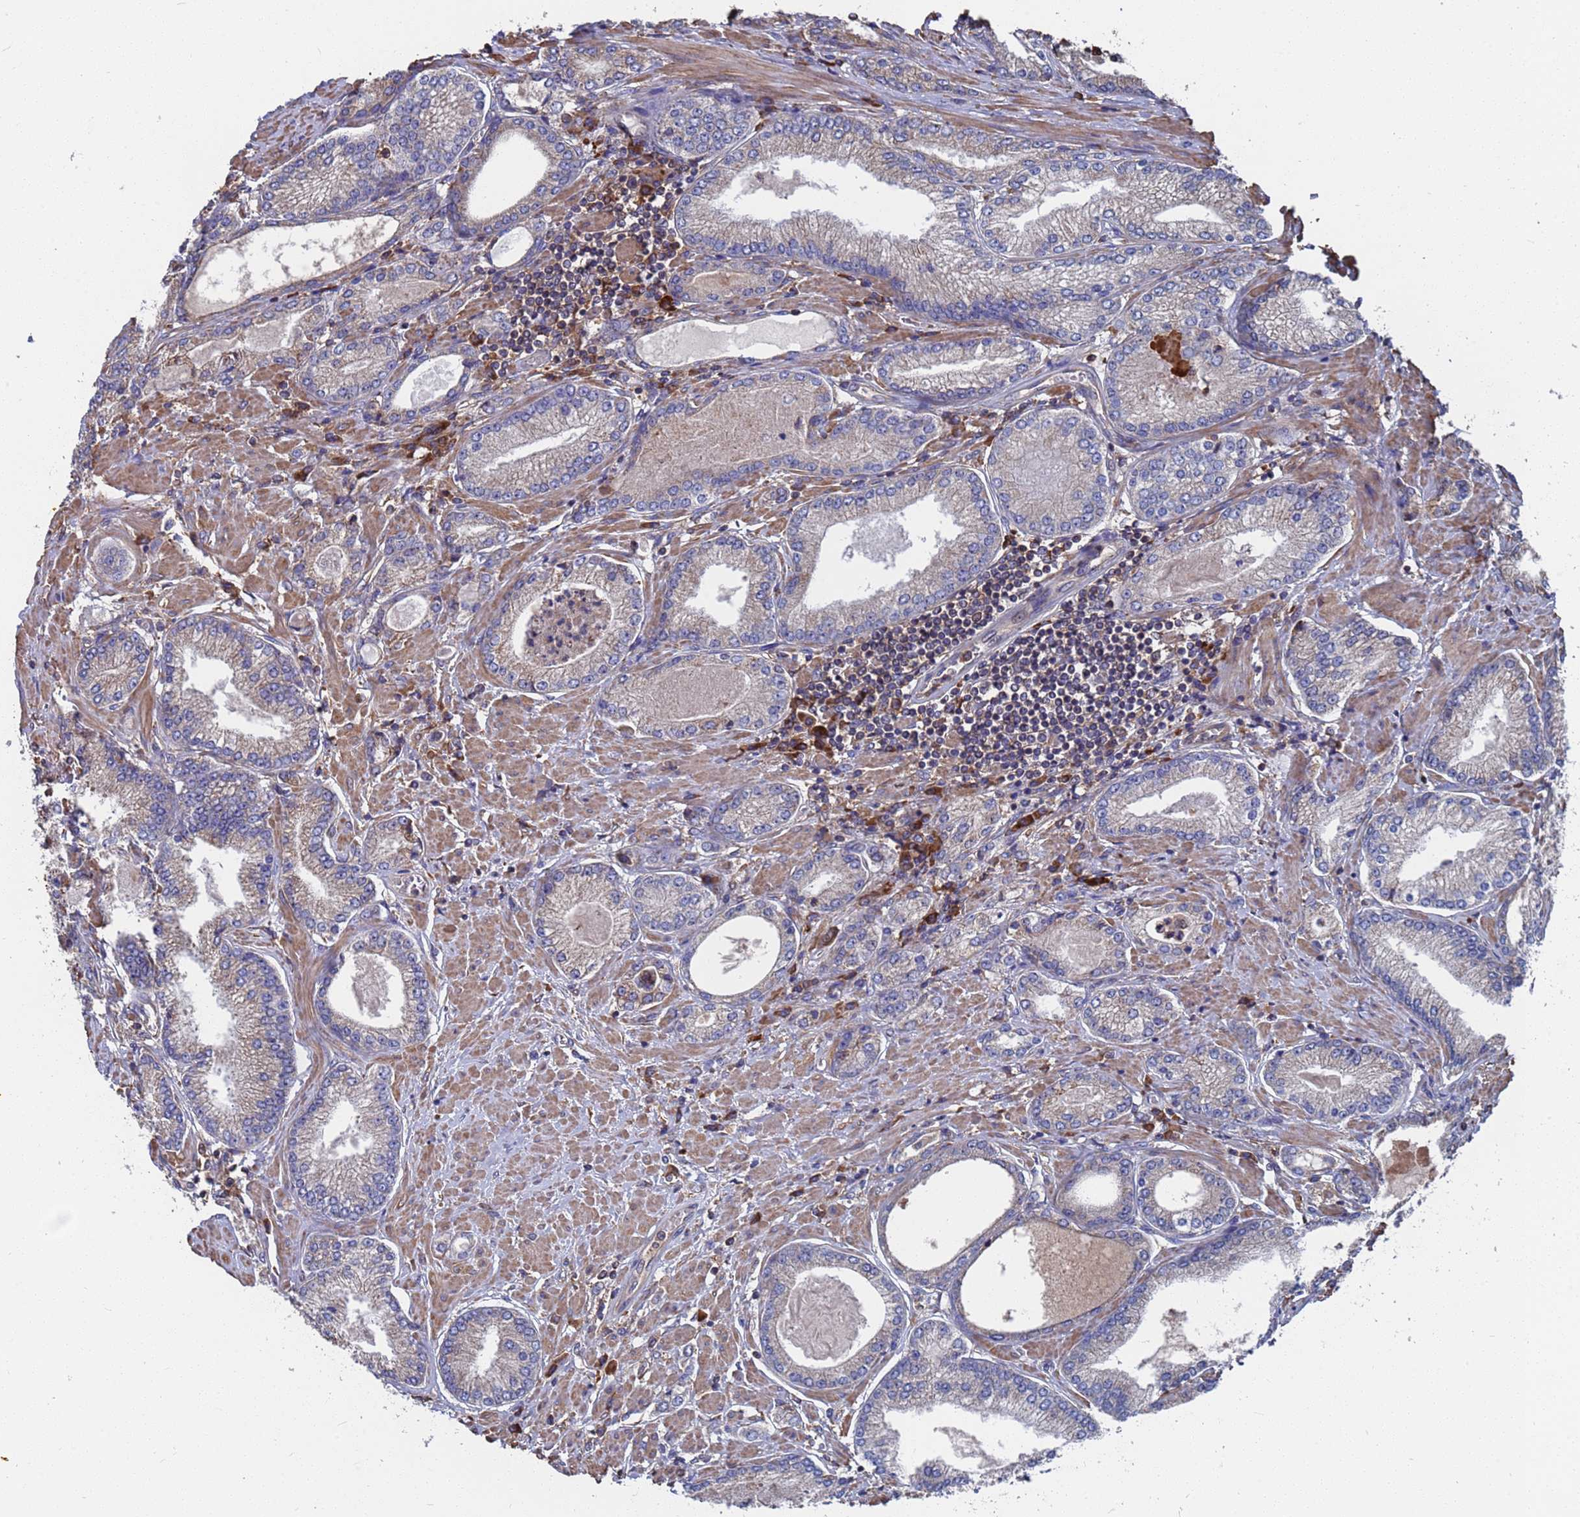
{"staining": {"intensity": "weak", "quantity": "<25%", "location": "cytoplasmic/membranous"}, "tissue": "prostate cancer", "cell_type": "Tumor cells", "image_type": "cancer", "snomed": [{"axis": "morphology", "description": "Adenocarcinoma, High grade"}, {"axis": "topography", "description": "Prostate"}], "caption": "This is an IHC photomicrograph of human prostate cancer (adenocarcinoma (high-grade)). There is no expression in tumor cells.", "gene": "PYCR1", "patient": {"sex": "male", "age": 66}}